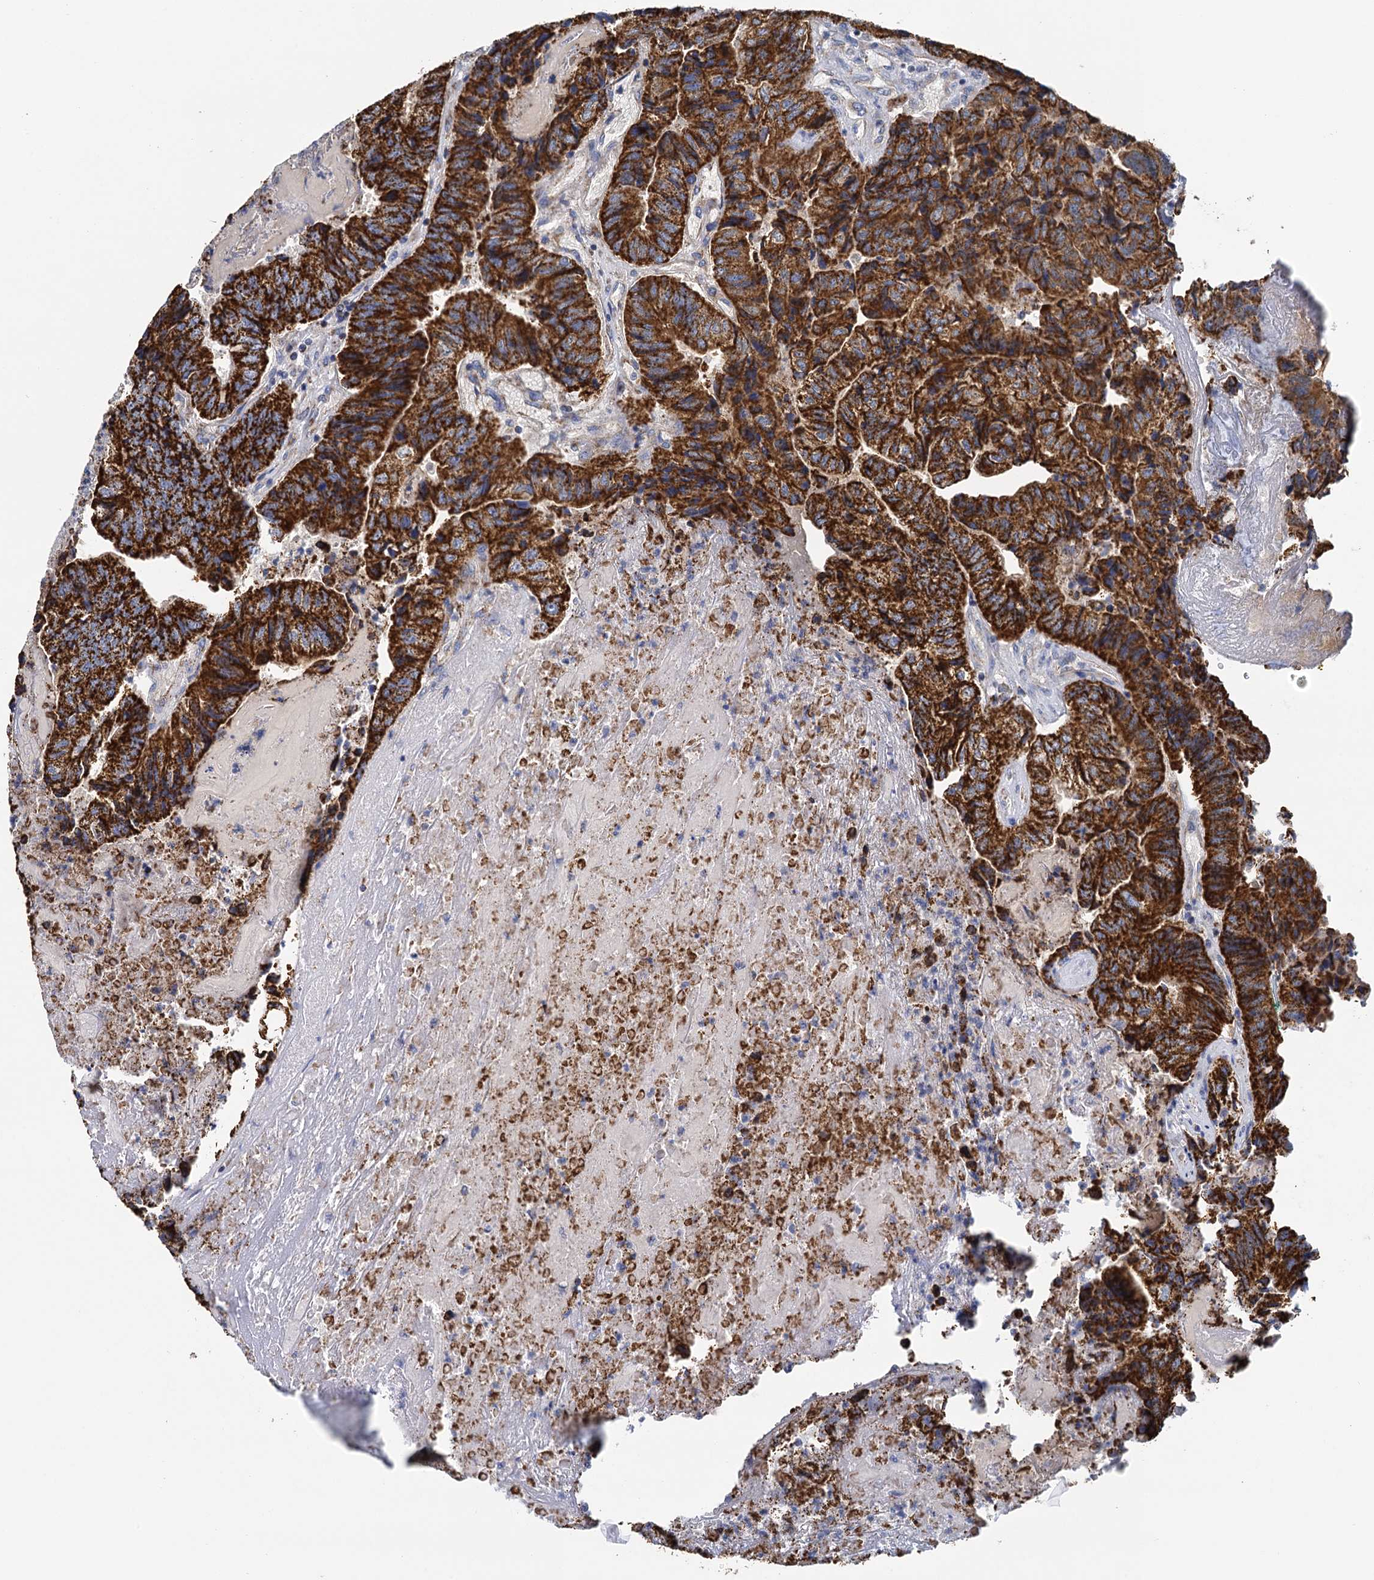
{"staining": {"intensity": "strong", "quantity": ">75%", "location": "cytoplasmic/membranous"}, "tissue": "colorectal cancer", "cell_type": "Tumor cells", "image_type": "cancer", "snomed": [{"axis": "morphology", "description": "Adenocarcinoma, NOS"}, {"axis": "topography", "description": "Colon"}], "caption": "Brown immunohistochemical staining in human colorectal adenocarcinoma displays strong cytoplasmic/membranous expression in about >75% of tumor cells.", "gene": "CCP110", "patient": {"sex": "female", "age": 67}}